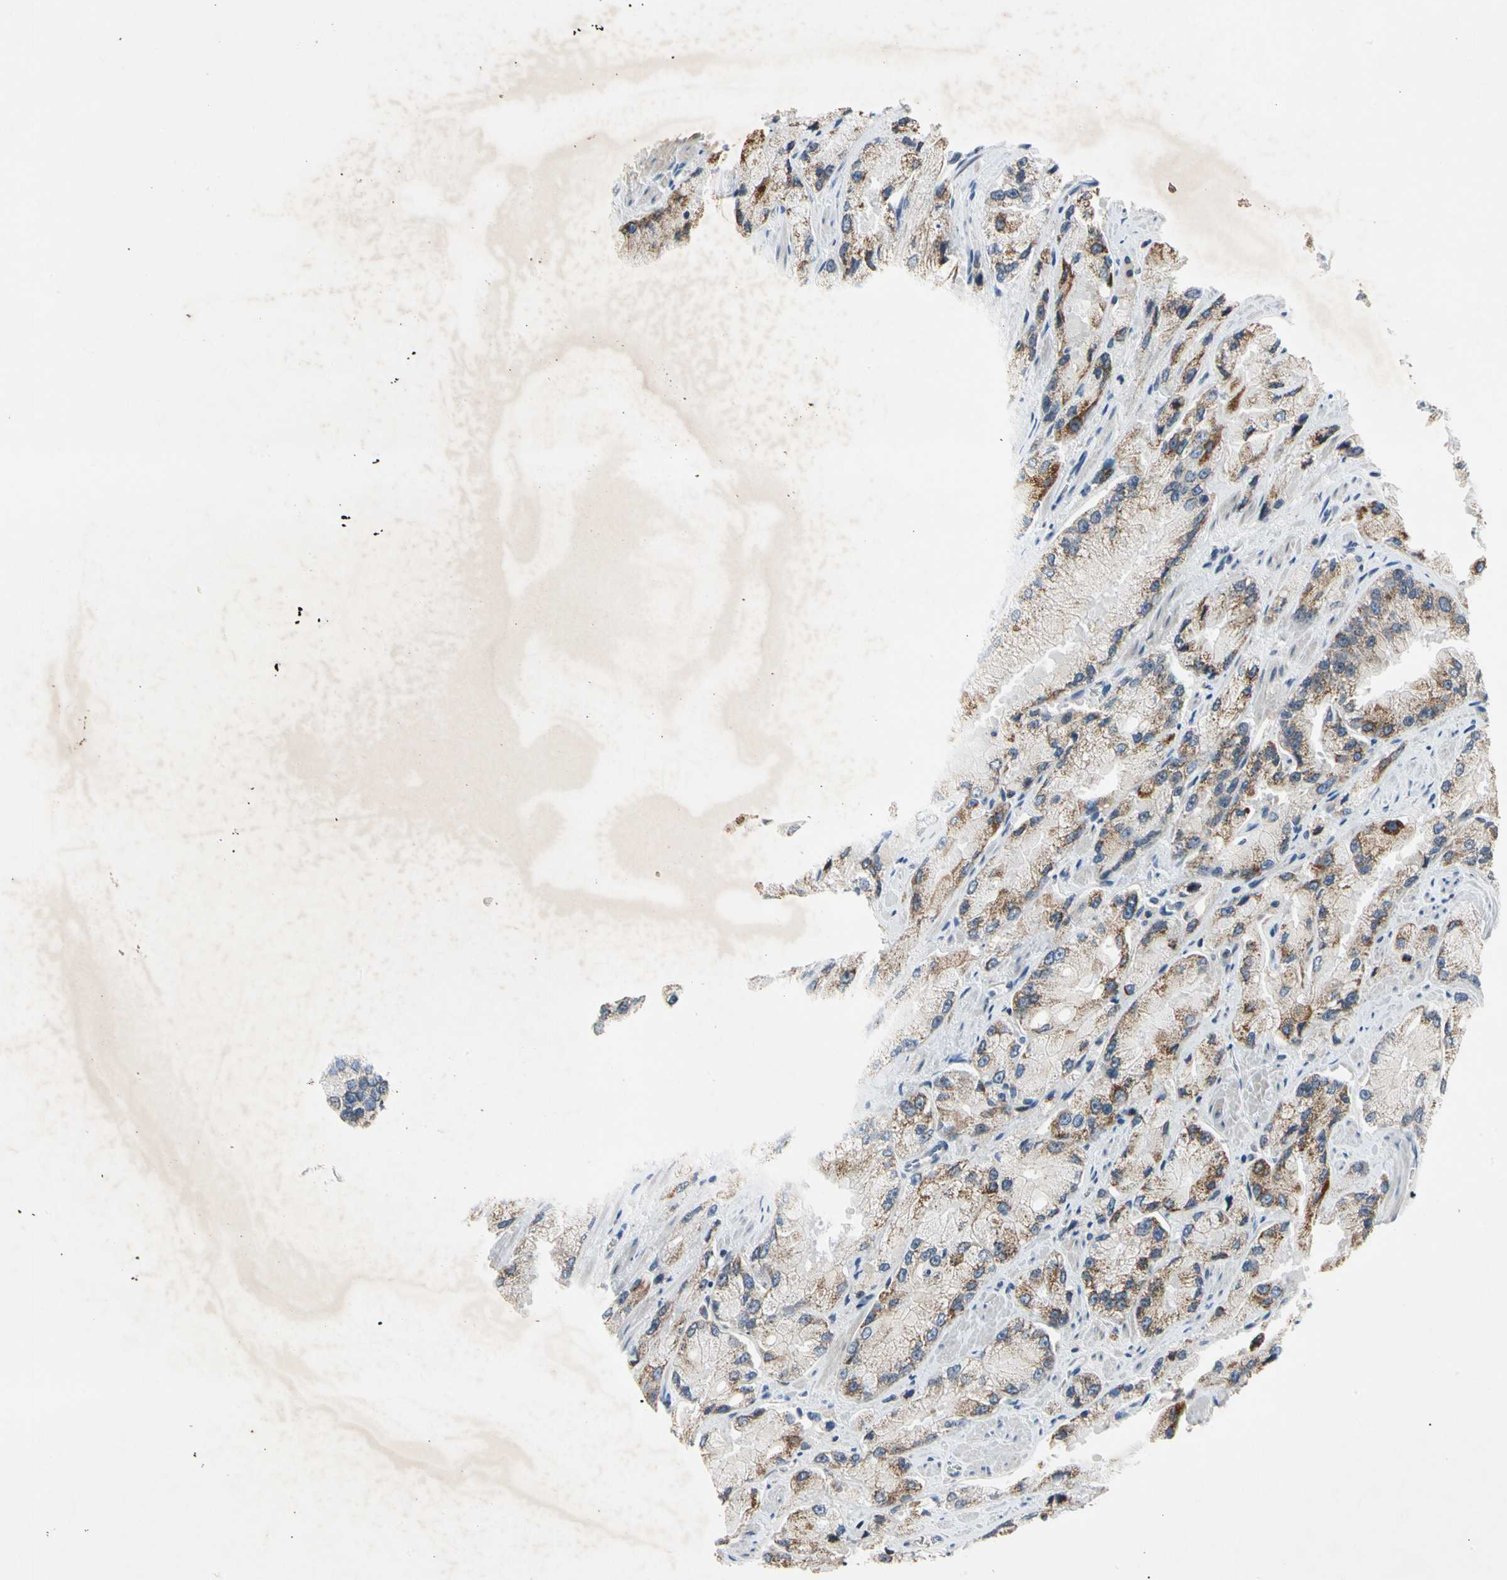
{"staining": {"intensity": "moderate", "quantity": "25%-75%", "location": "cytoplasmic/membranous"}, "tissue": "prostate cancer", "cell_type": "Tumor cells", "image_type": "cancer", "snomed": [{"axis": "morphology", "description": "Adenocarcinoma, High grade"}, {"axis": "topography", "description": "Prostate"}], "caption": "Tumor cells show medium levels of moderate cytoplasmic/membranous positivity in approximately 25%-75% of cells in prostate cancer (high-grade adenocarcinoma). (Brightfield microscopy of DAB IHC at high magnification).", "gene": "MARK1", "patient": {"sex": "male", "age": 58}}